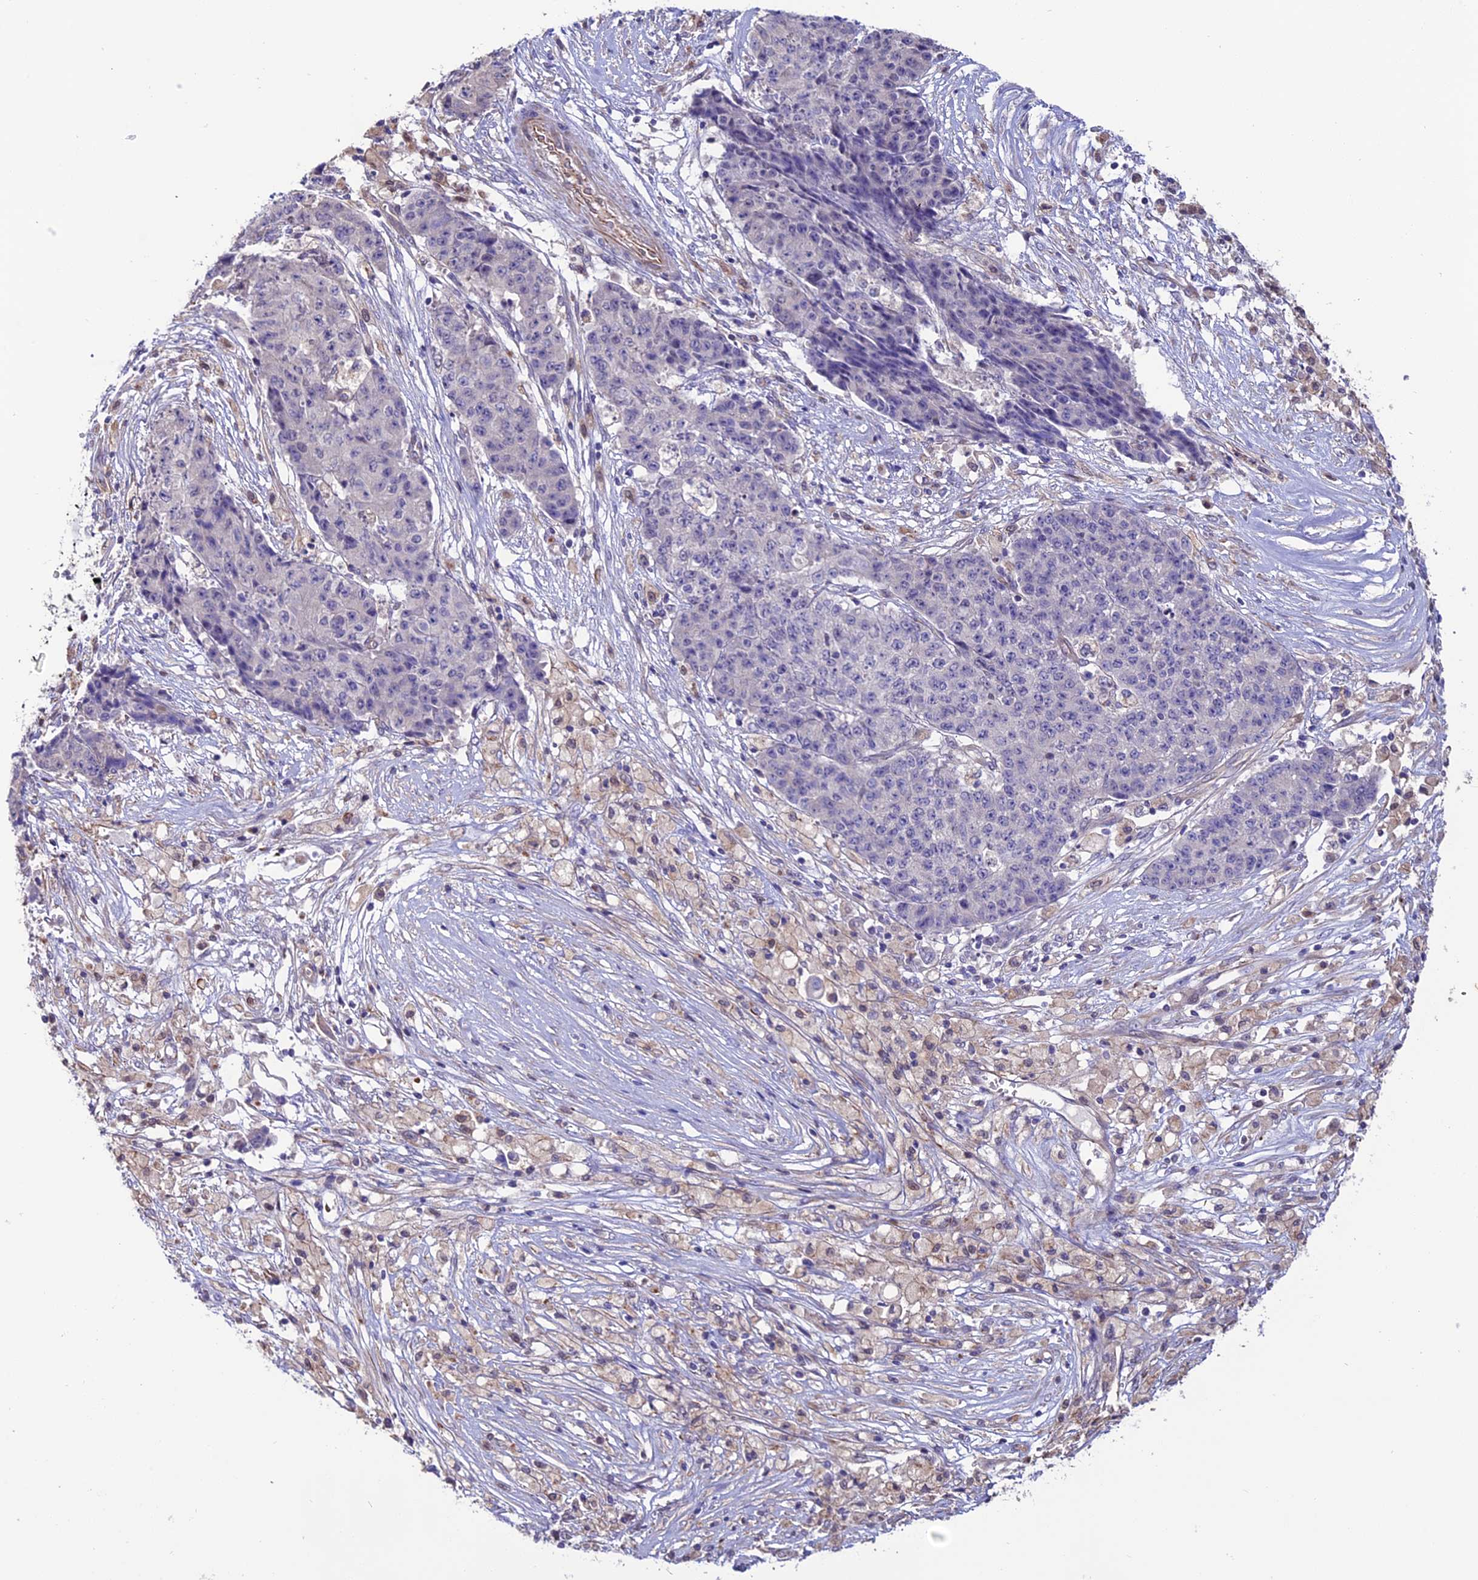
{"staining": {"intensity": "negative", "quantity": "none", "location": "none"}, "tissue": "ovarian cancer", "cell_type": "Tumor cells", "image_type": "cancer", "snomed": [{"axis": "morphology", "description": "Carcinoma, endometroid"}, {"axis": "topography", "description": "Ovary"}], "caption": "Immunohistochemical staining of ovarian cancer (endometroid carcinoma) reveals no significant staining in tumor cells.", "gene": "PDILT", "patient": {"sex": "female", "age": 42}}